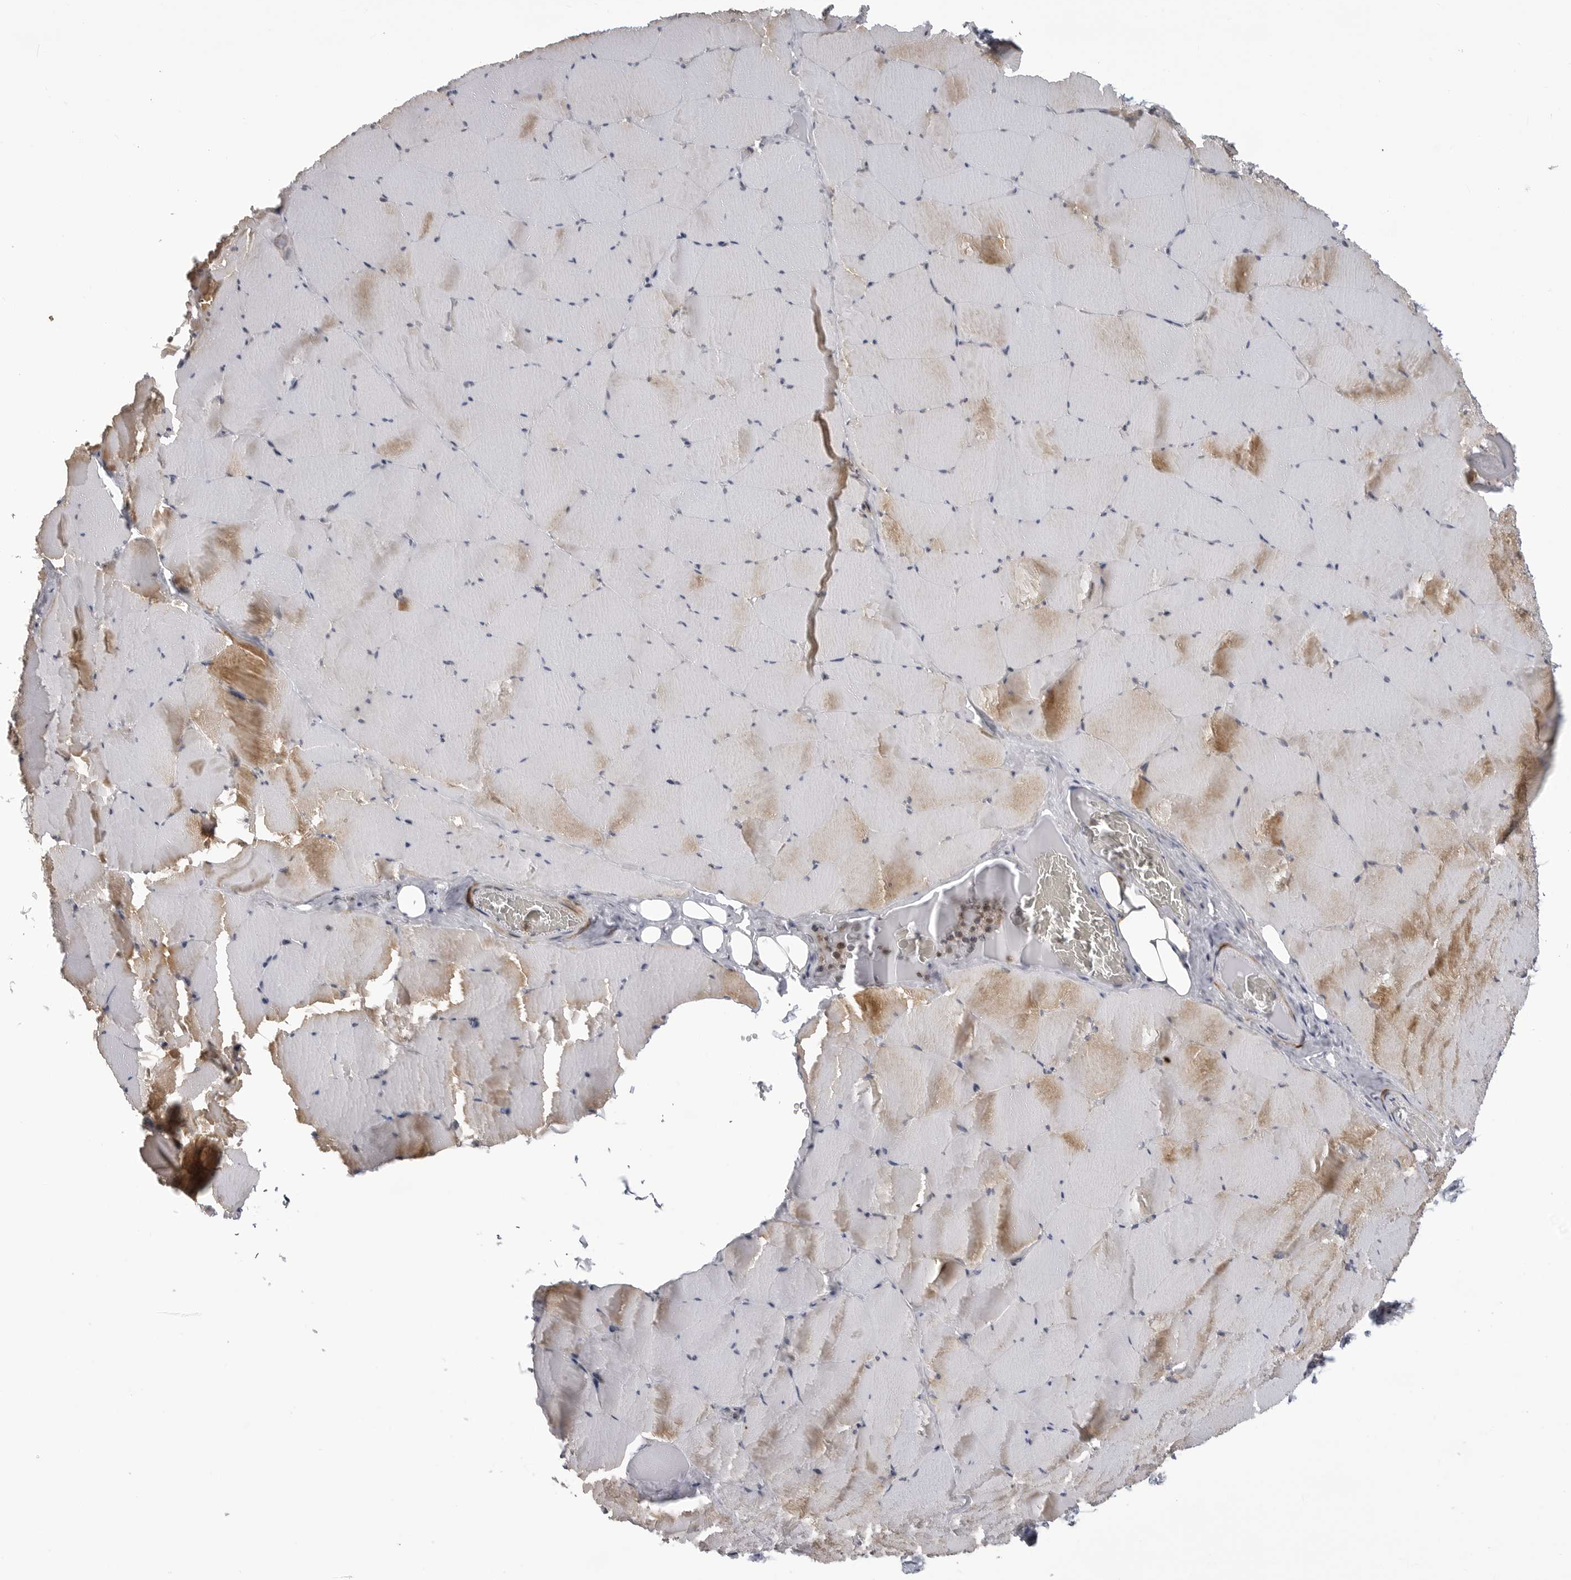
{"staining": {"intensity": "moderate", "quantity": "25%-75%", "location": "cytoplasmic/membranous"}, "tissue": "skeletal muscle", "cell_type": "Myocytes", "image_type": "normal", "snomed": [{"axis": "morphology", "description": "Normal tissue, NOS"}, {"axis": "topography", "description": "Skeletal muscle"}], "caption": "A micrograph of skeletal muscle stained for a protein displays moderate cytoplasmic/membranous brown staining in myocytes.", "gene": "ADAMTS5", "patient": {"sex": "male", "age": 62}}